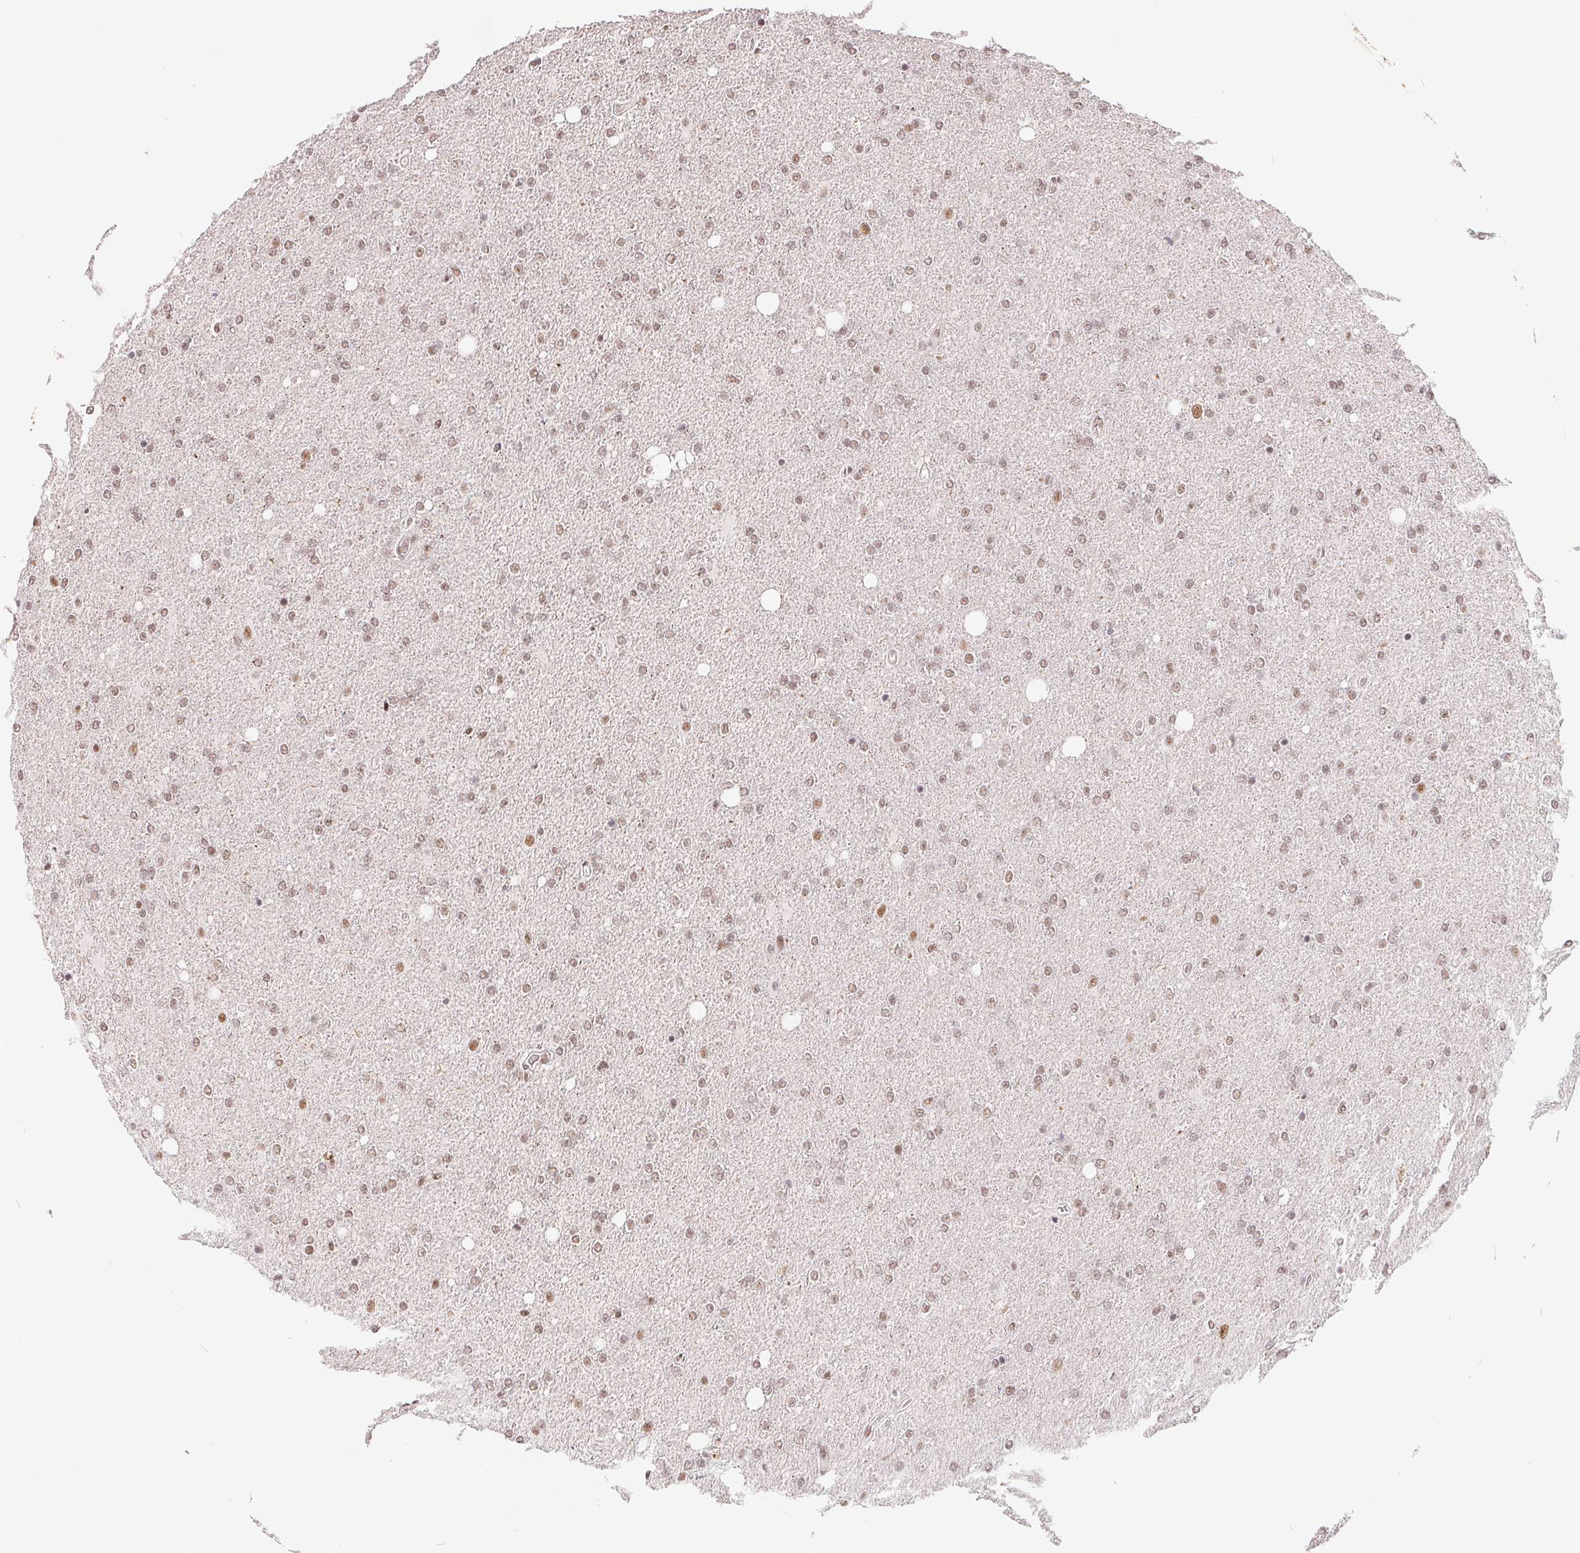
{"staining": {"intensity": "moderate", "quantity": ">75%", "location": "nuclear"}, "tissue": "glioma", "cell_type": "Tumor cells", "image_type": "cancer", "snomed": [{"axis": "morphology", "description": "Glioma, malignant, High grade"}, {"axis": "topography", "description": "Cerebral cortex"}], "caption": "Tumor cells reveal moderate nuclear expression in about >75% of cells in glioma.", "gene": "TCERG1", "patient": {"sex": "male", "age": 70}}